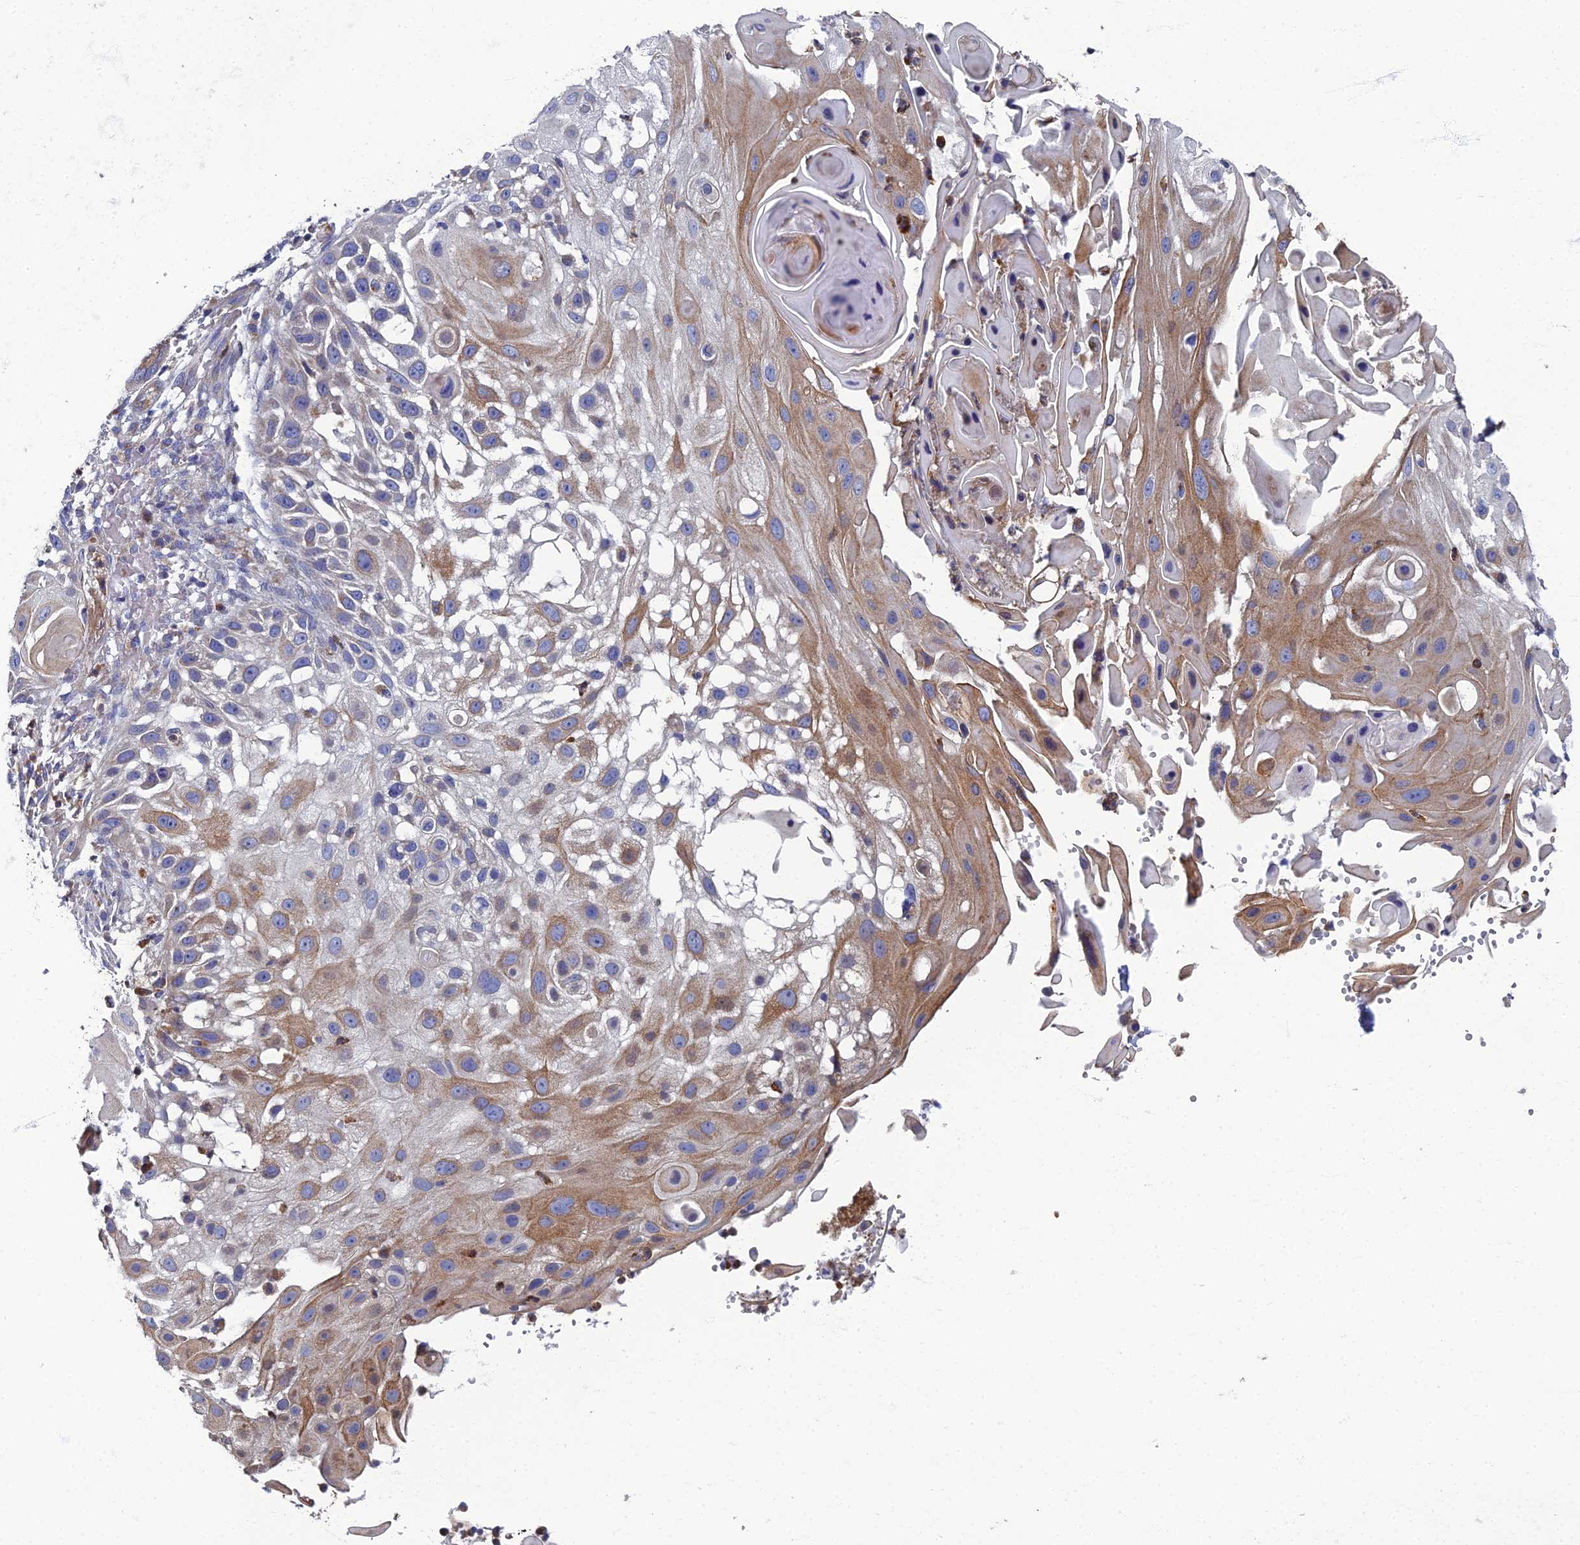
{"staining": {"intensity": "weak", "quantity": "<25%", "location": "cytoplasmic/membranous"}, "tissue": "skin cancer", "cell_type": "Tumor cells", "image_type": "cancer", "snomed": [{"axis": "morphology", "description": "Squamous cell carcinoma, NOS"}, {"axis": "topography", "description": "Skin"}], "caption": "Squamous cell carcinoma (skin) was stained to show a protein in brown. There is no significant expression in tumor cells. The staining was performed using DAB to visualize the protein expression in brown, while the nuclei were stained in blue with hematoxylin (Magnification: 20x).", "gene": "RNASEK", "patient": {"sex": "female", "age": 44}}